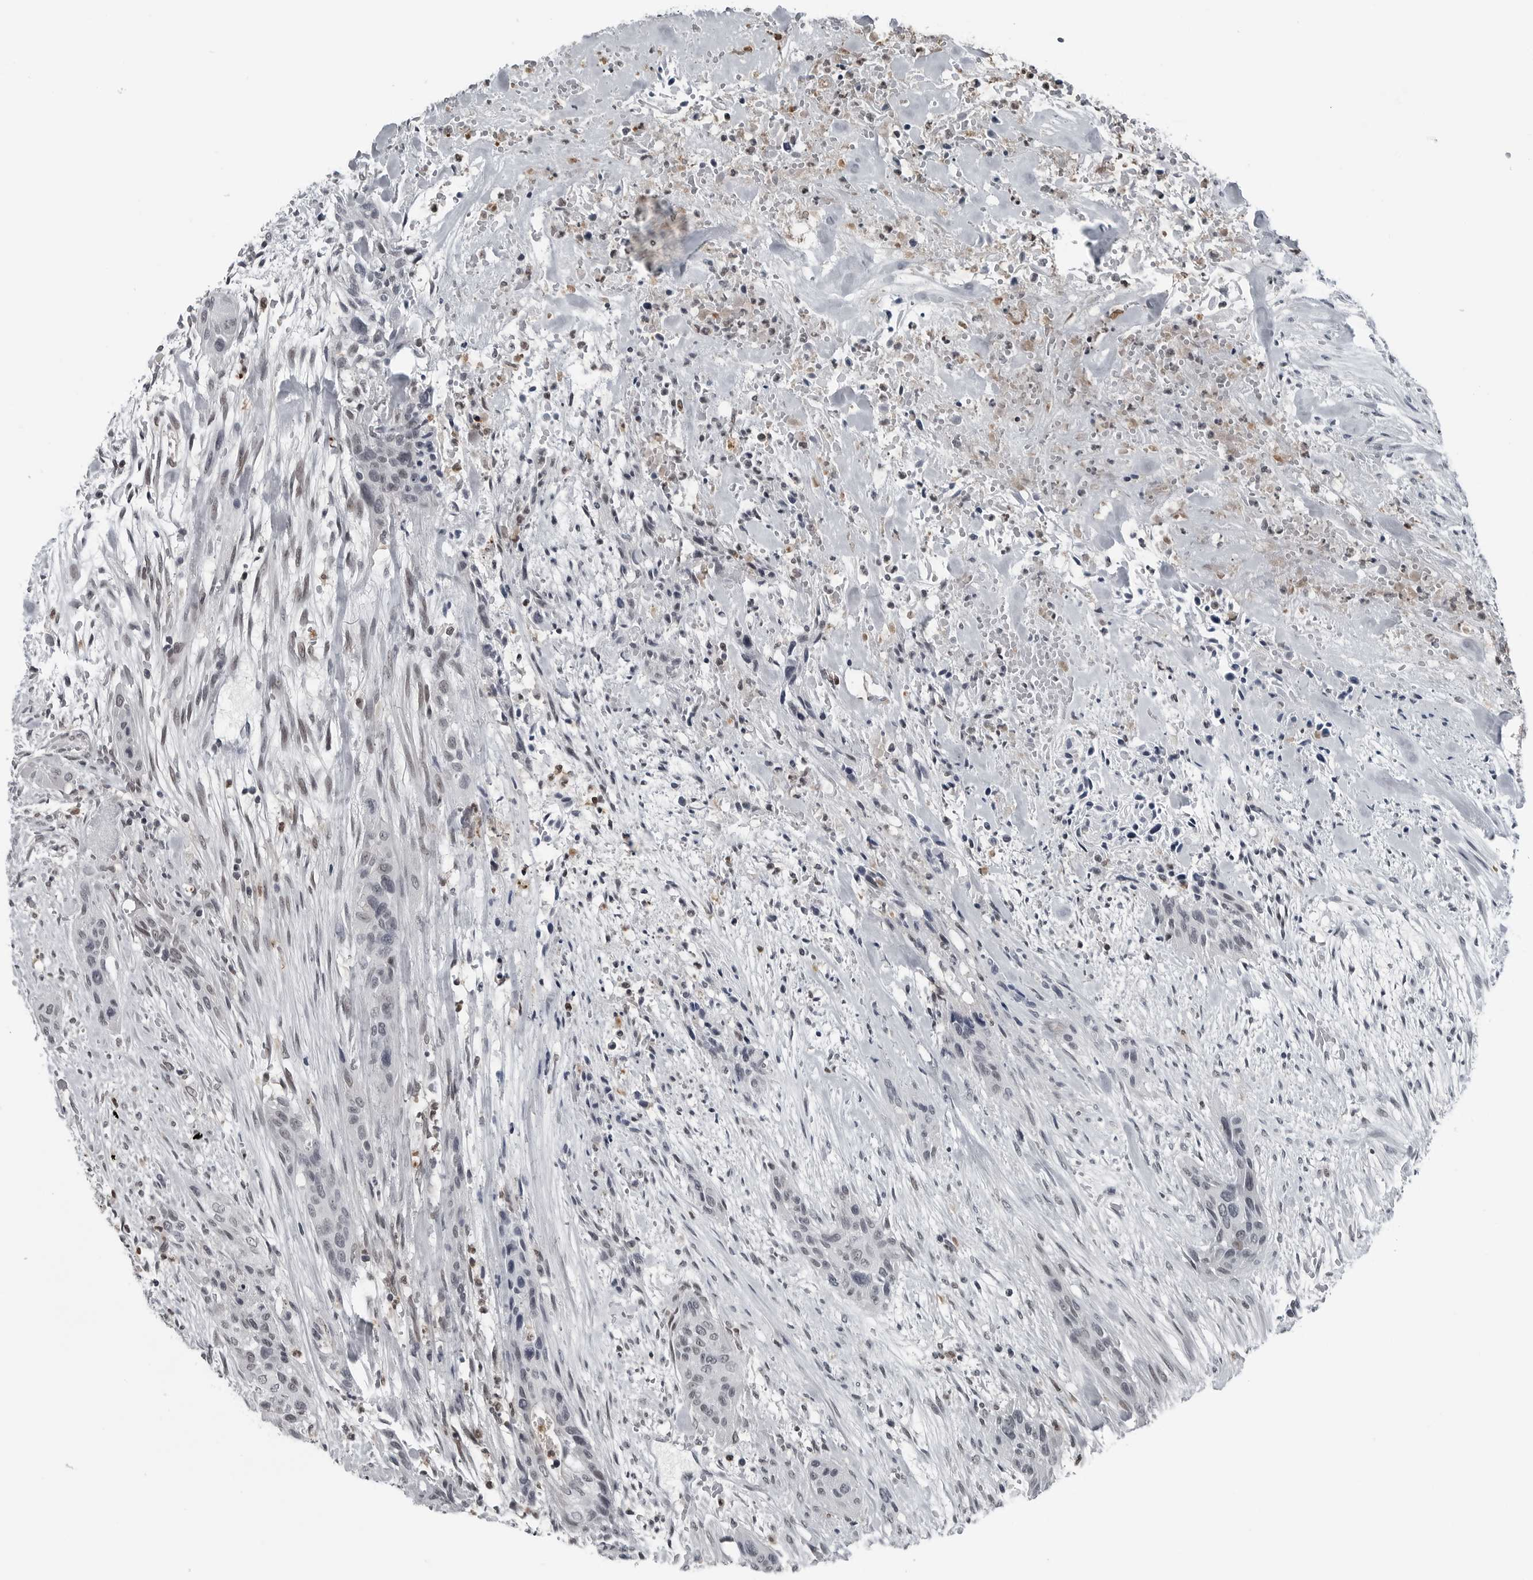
{"staining": {"intensity": "weak", "quantity": "25%-75%", "location": "nuclear"}, "tissue": "urothelial cancer", "cell_type": "Tumor cells", "image_type": "cancer", "snomed": [{"axis": "morphology", "description": "Urothelial carcinoma, High grade"}, {"axis": "topography", "description": "Urinary bladder"}], "caption": "The photomicrograph displays a brown stain indicating the presence of a protein in the nuclear of tumor cells in urothelial carcinoma (high-grade).", "gene": "AKR1A1", "patient": {"sex": "male", "age": 35}}